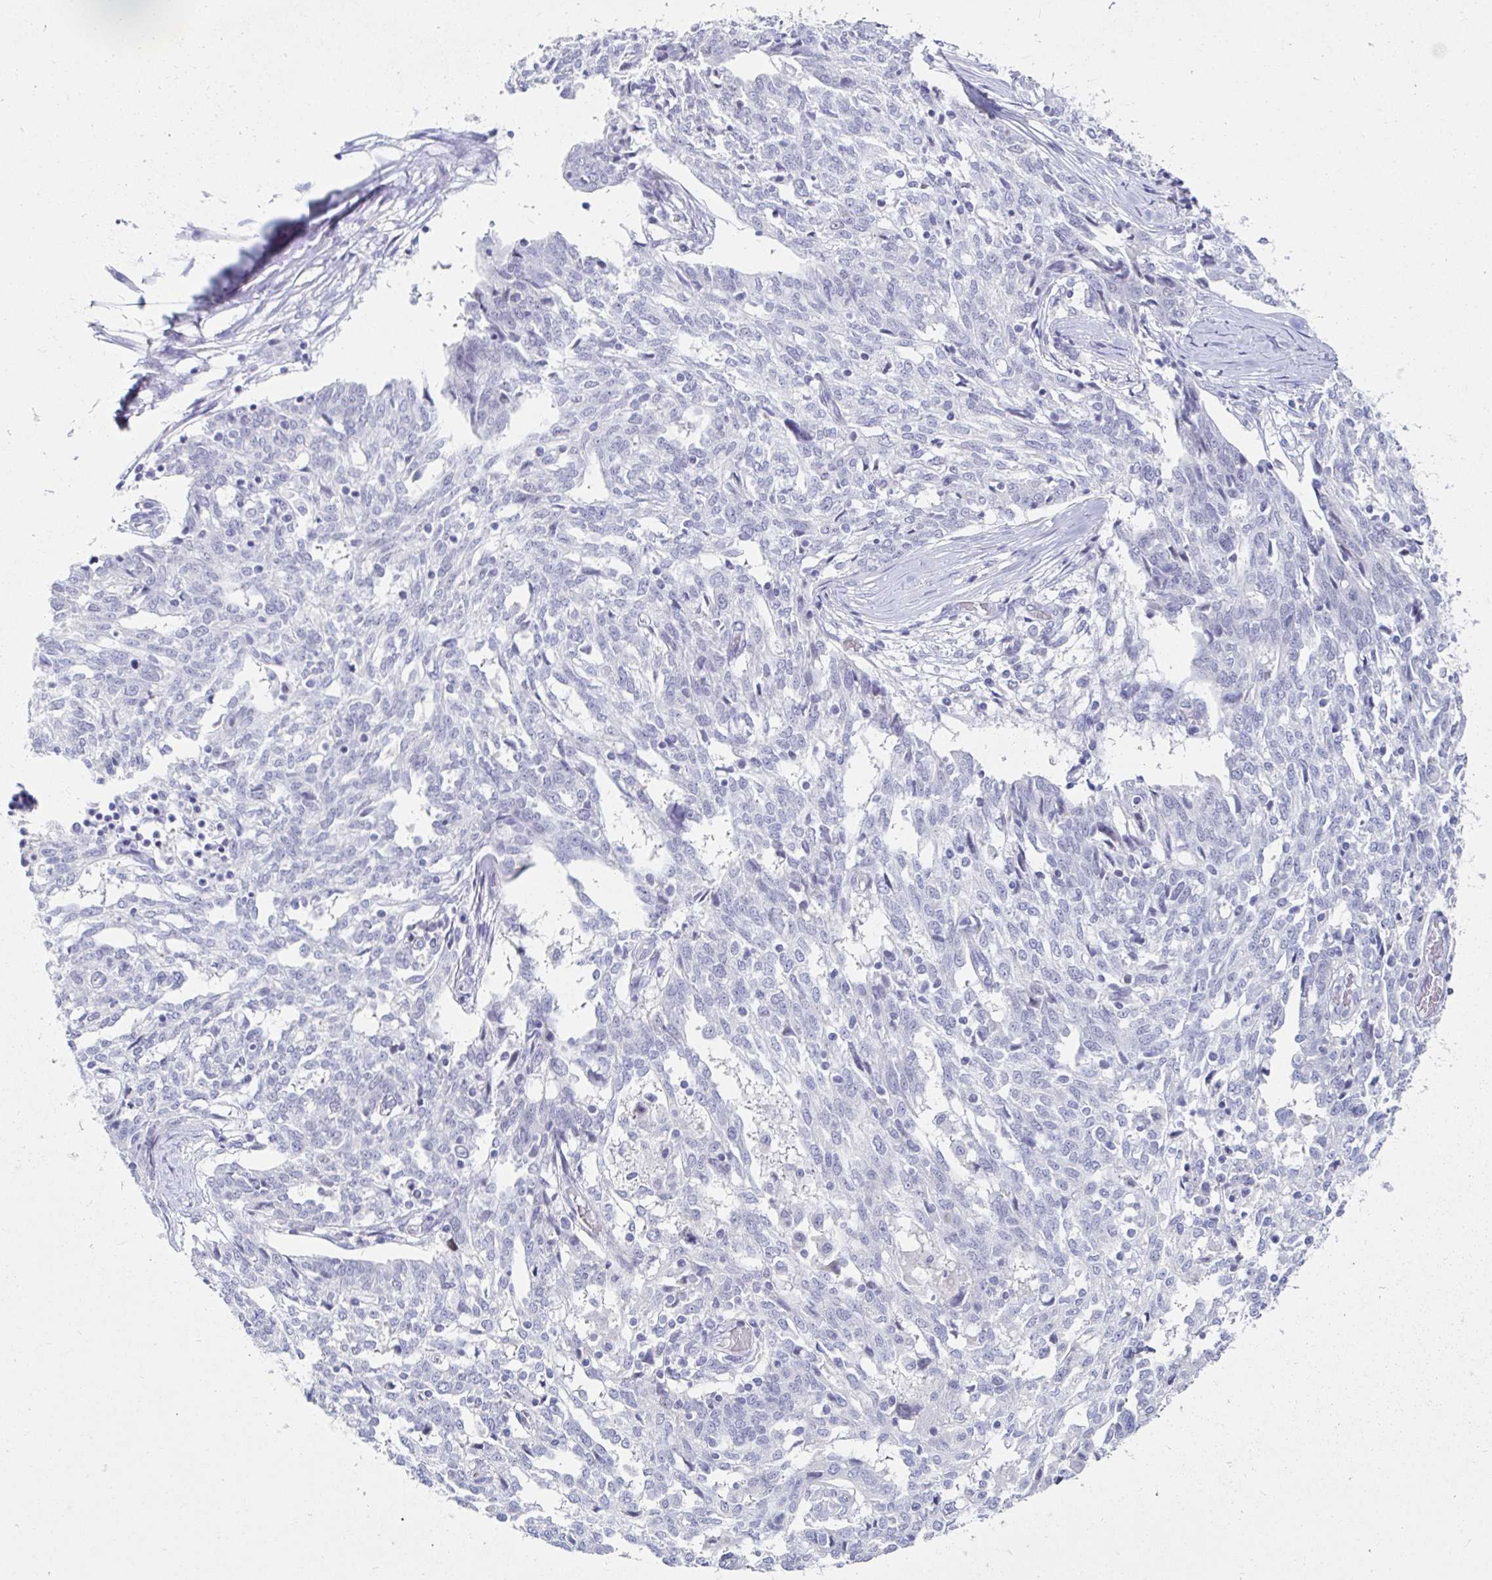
{"staining": {"intensity": "negative", "quantity": "none", "location": "none"}, "tissue": "ovarian cancer", "cell_type": "Tumor cells", "image_type": "cancer", "snomed": [{"axis": "morphology", "description": "Cystadenocarcinoma, serous, NOS"}, {"axis": "topography", "description": "Ovary"}], "caption": "Tumor cells are negative for protein expression in human ovarian serous cystadenocarcinoma.", "gene": "OR10K1", "patient": {"sex": "female", "age": 67}}